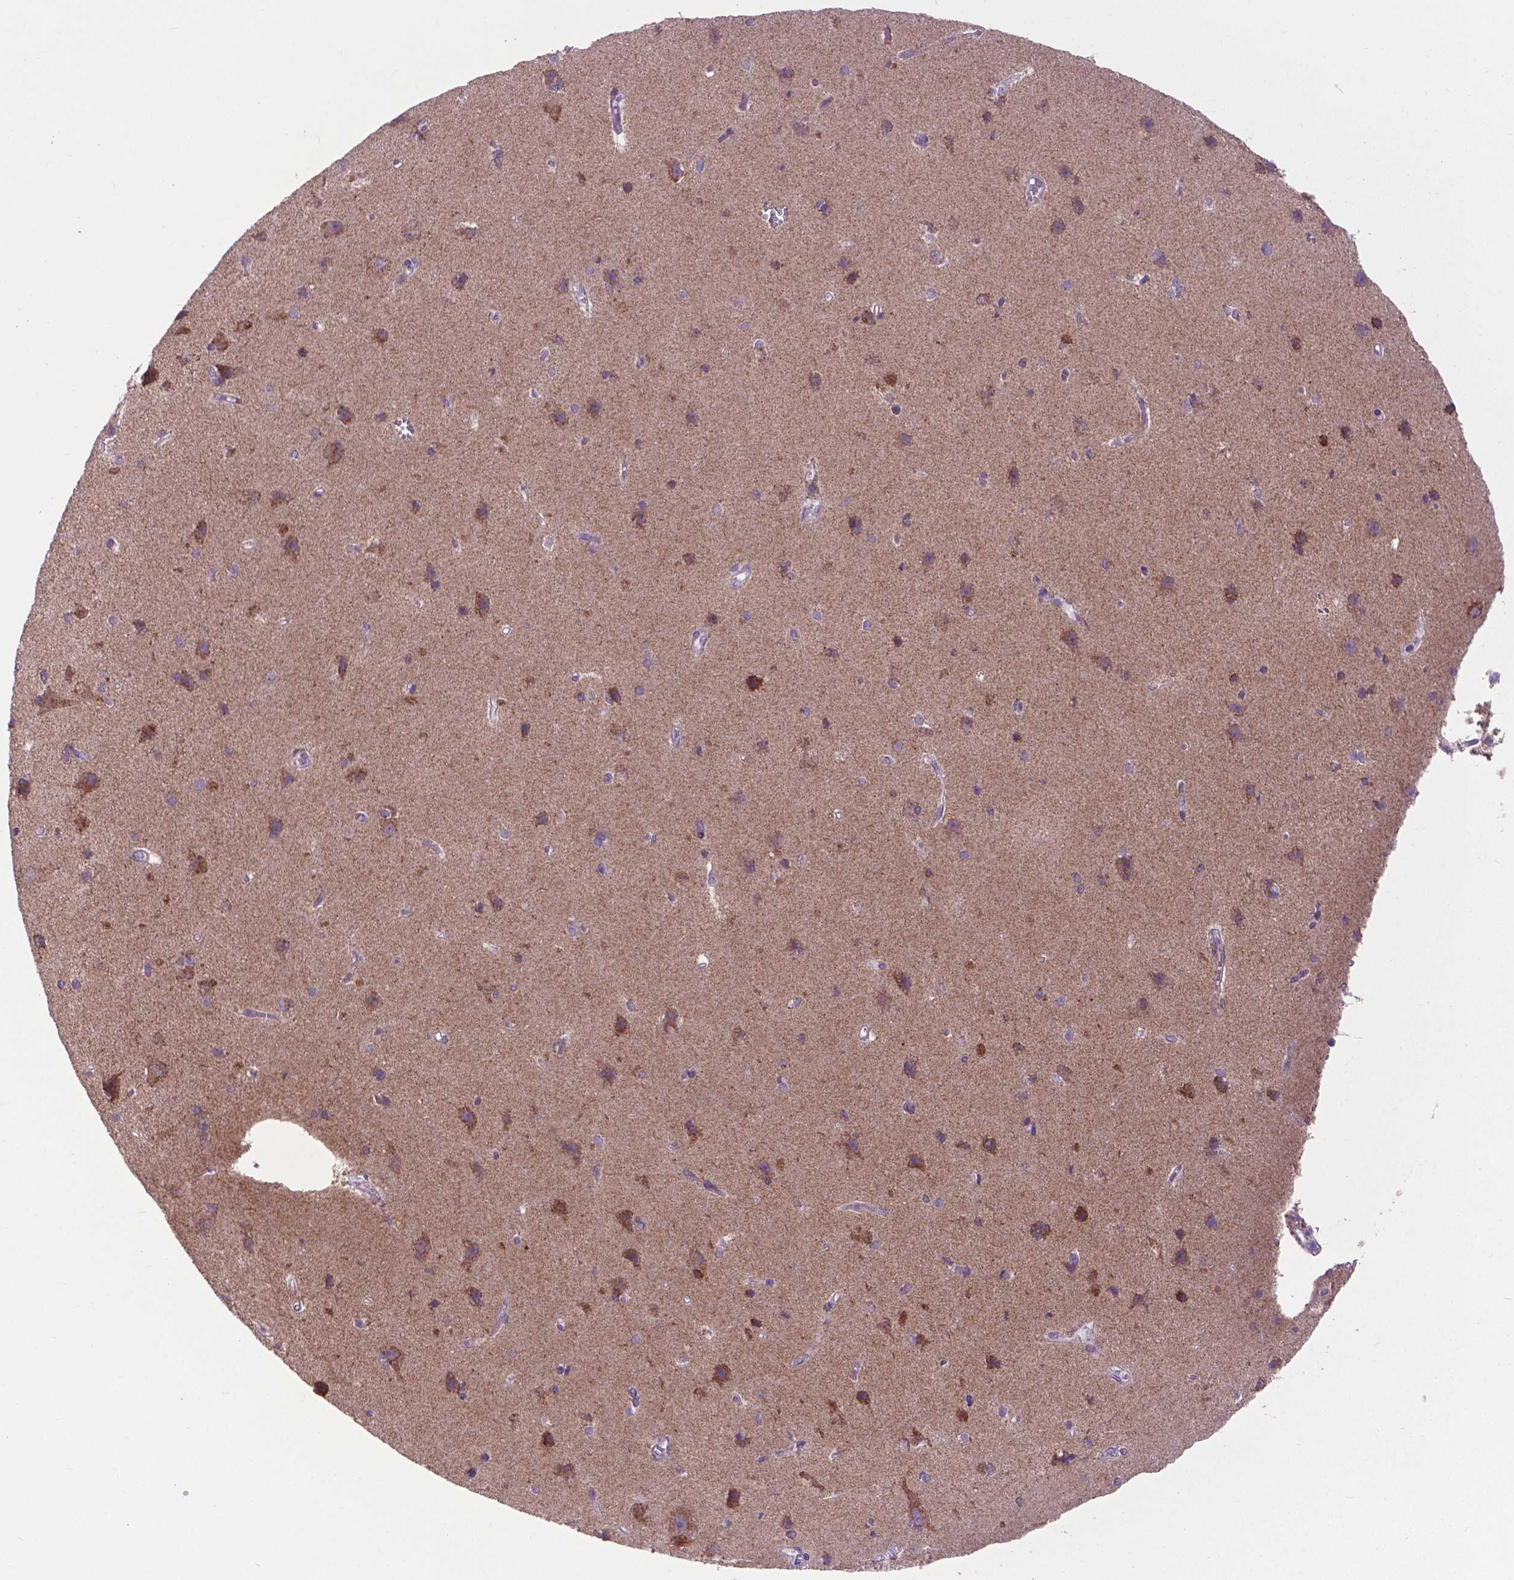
{"staining": {"intensity": "negative", "quantity": "none", "location": "none"}, "tissue": "cerebral cortex", "cell_type": "Endothelial cells", "image_type": "normal", "snomed": [{"axis": "morphology", "description": "Normal tissue, NOS"}, {"axis": "topography", "description": "Cerebral cortex"}], "caption": "A high-resolution micrograph shows immunohistochemistry staining of unremarkable cerebral cortex, which reveals no significant staining in endothelial cells.", "gene": "VDAC1", "patient": {"sex": "male", "age": 37}}